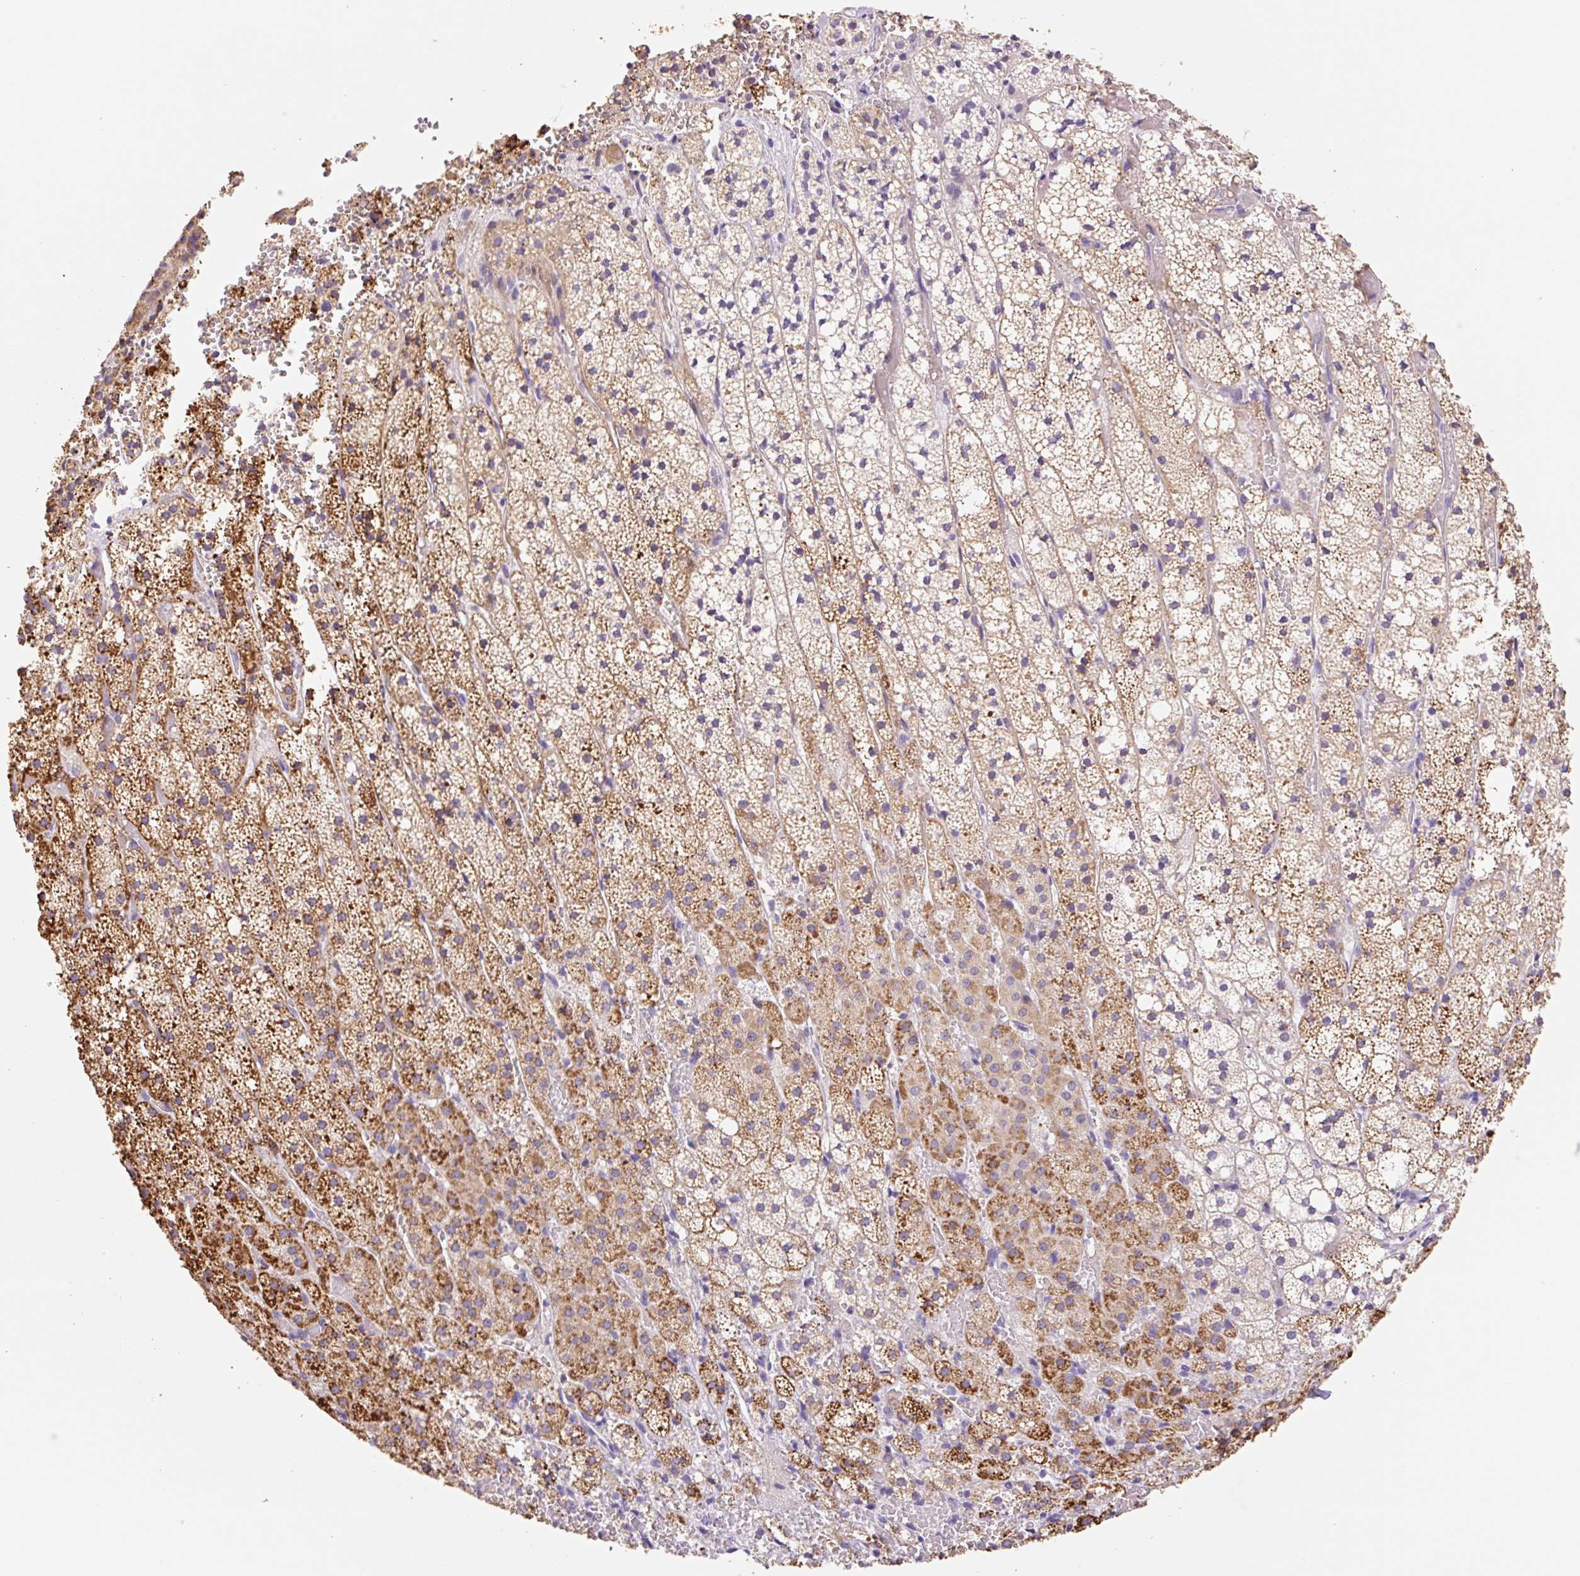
{"staining": {"intensity": "moderate", "quantity": ">75%", "location": "cytoplasmic/membranous"}, "tissue": "adrenal gland", "cell_type": "Glandular cells", "image_type": "normal", "snomed": [{"axis": "morphology", "description": "Normal tissue, NOS"}, {"axis": "topography", "description": "Adrenal gland"}], "caption": "Brown immunohistochemical staining in benign human adrenal gland shows moderate cytoplasmic/membranous staining in about >75% of glandular cells.", "gene": "COPZ2", "patient": {"sex": "male", "age": 53}}